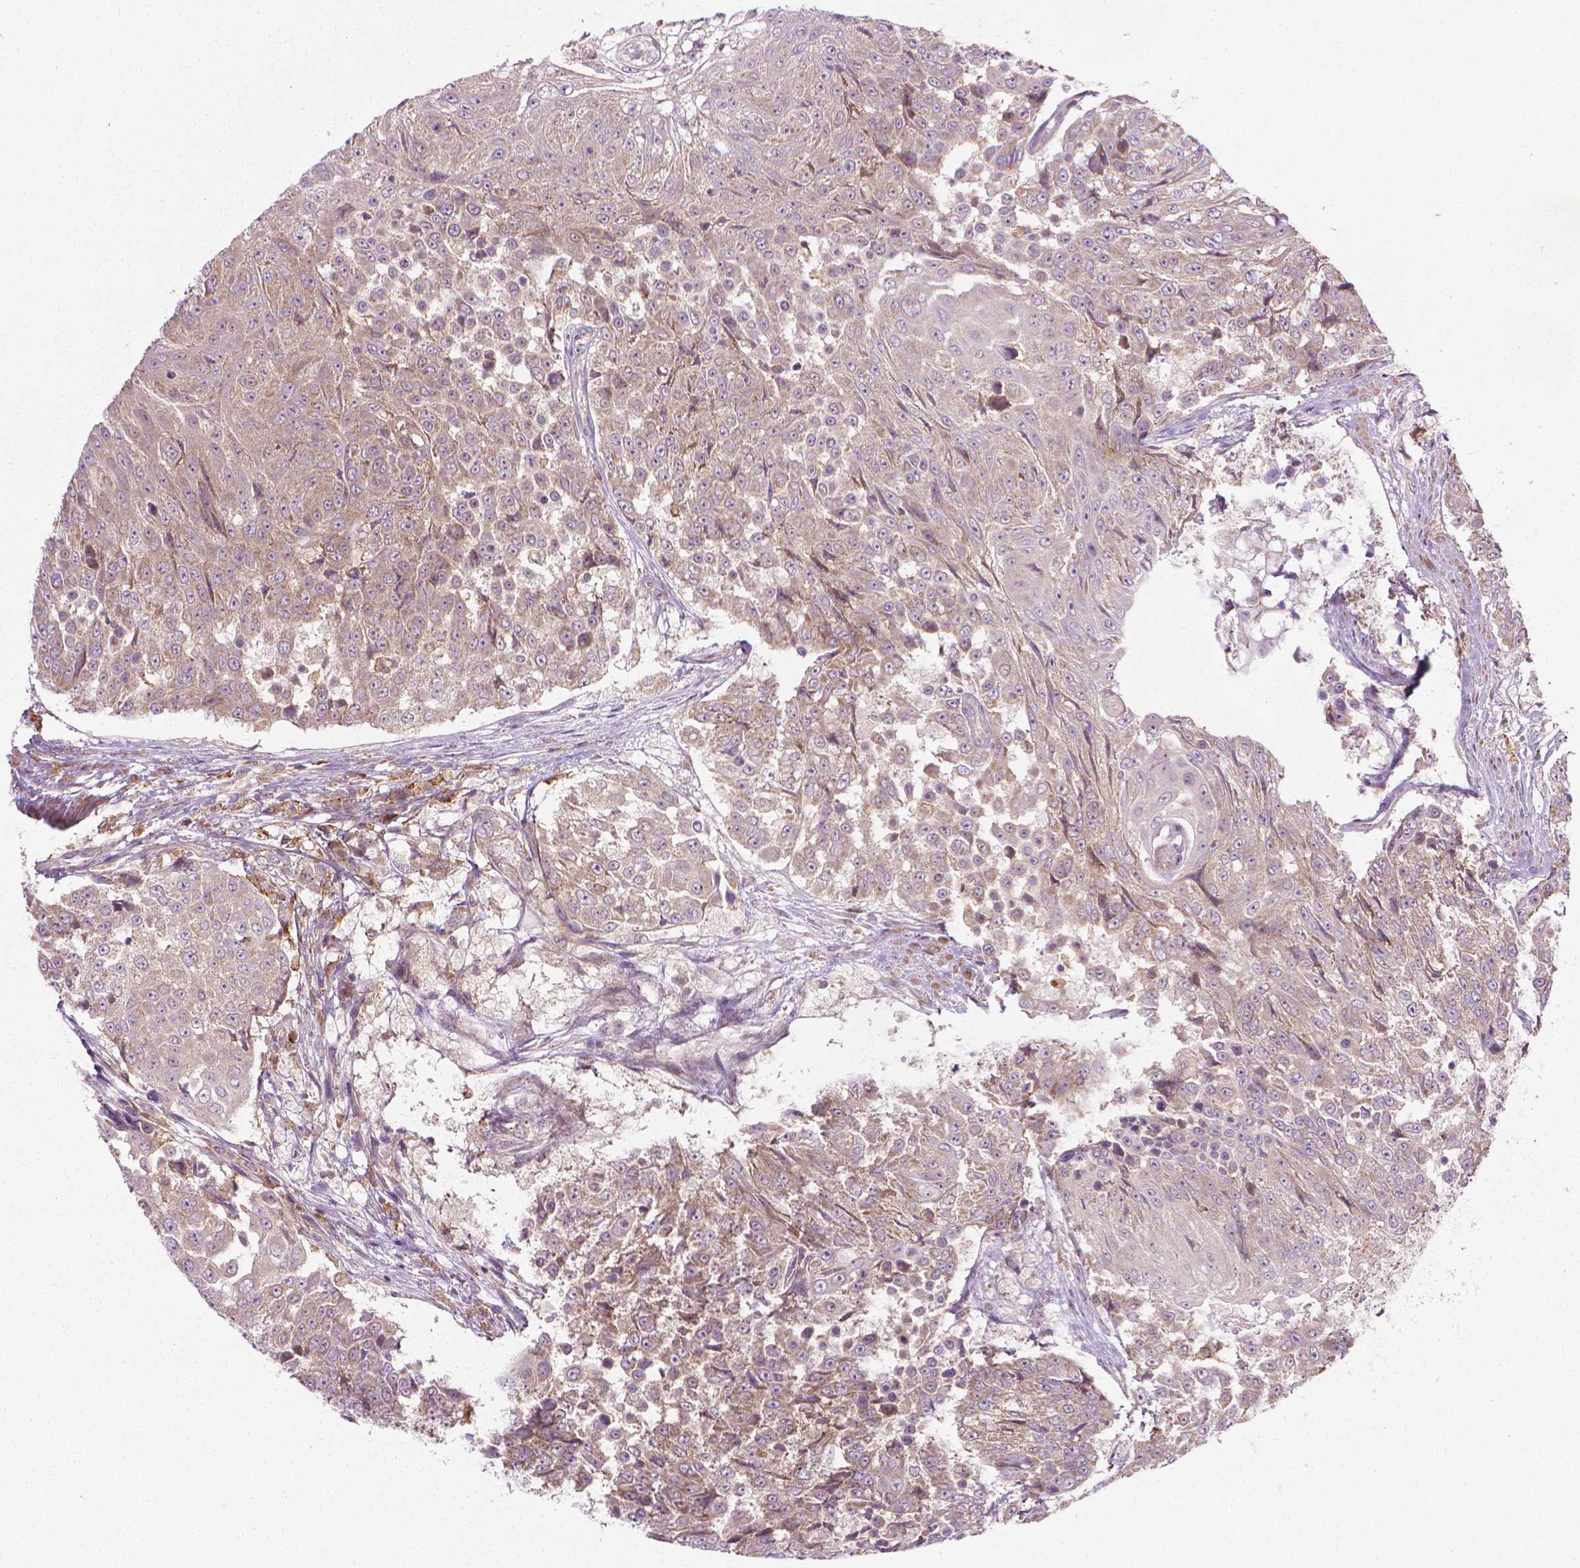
{"staining": {"intensity": "weak", "quantity": ">75%", "location": "cytoplasmic/membranous"}, "tissue": "urothelial cancer", "cell_type": "Tumor cells", "image_type": "cancer", "snomed": [{"axis": "morphology", "description": "Urothelial carcinoma, High grade"}, {"axis": "topography", "description": "Urinary bladder"}], "caption": "The histopathology image reveals a brown stain indicating the presence of a protein in the cytoplasmic/membranous of tumor cells in urothelial carcinoma (high-grade).", "gene": "PRAG1", "patient": {"sex": "female", "age": 63}}